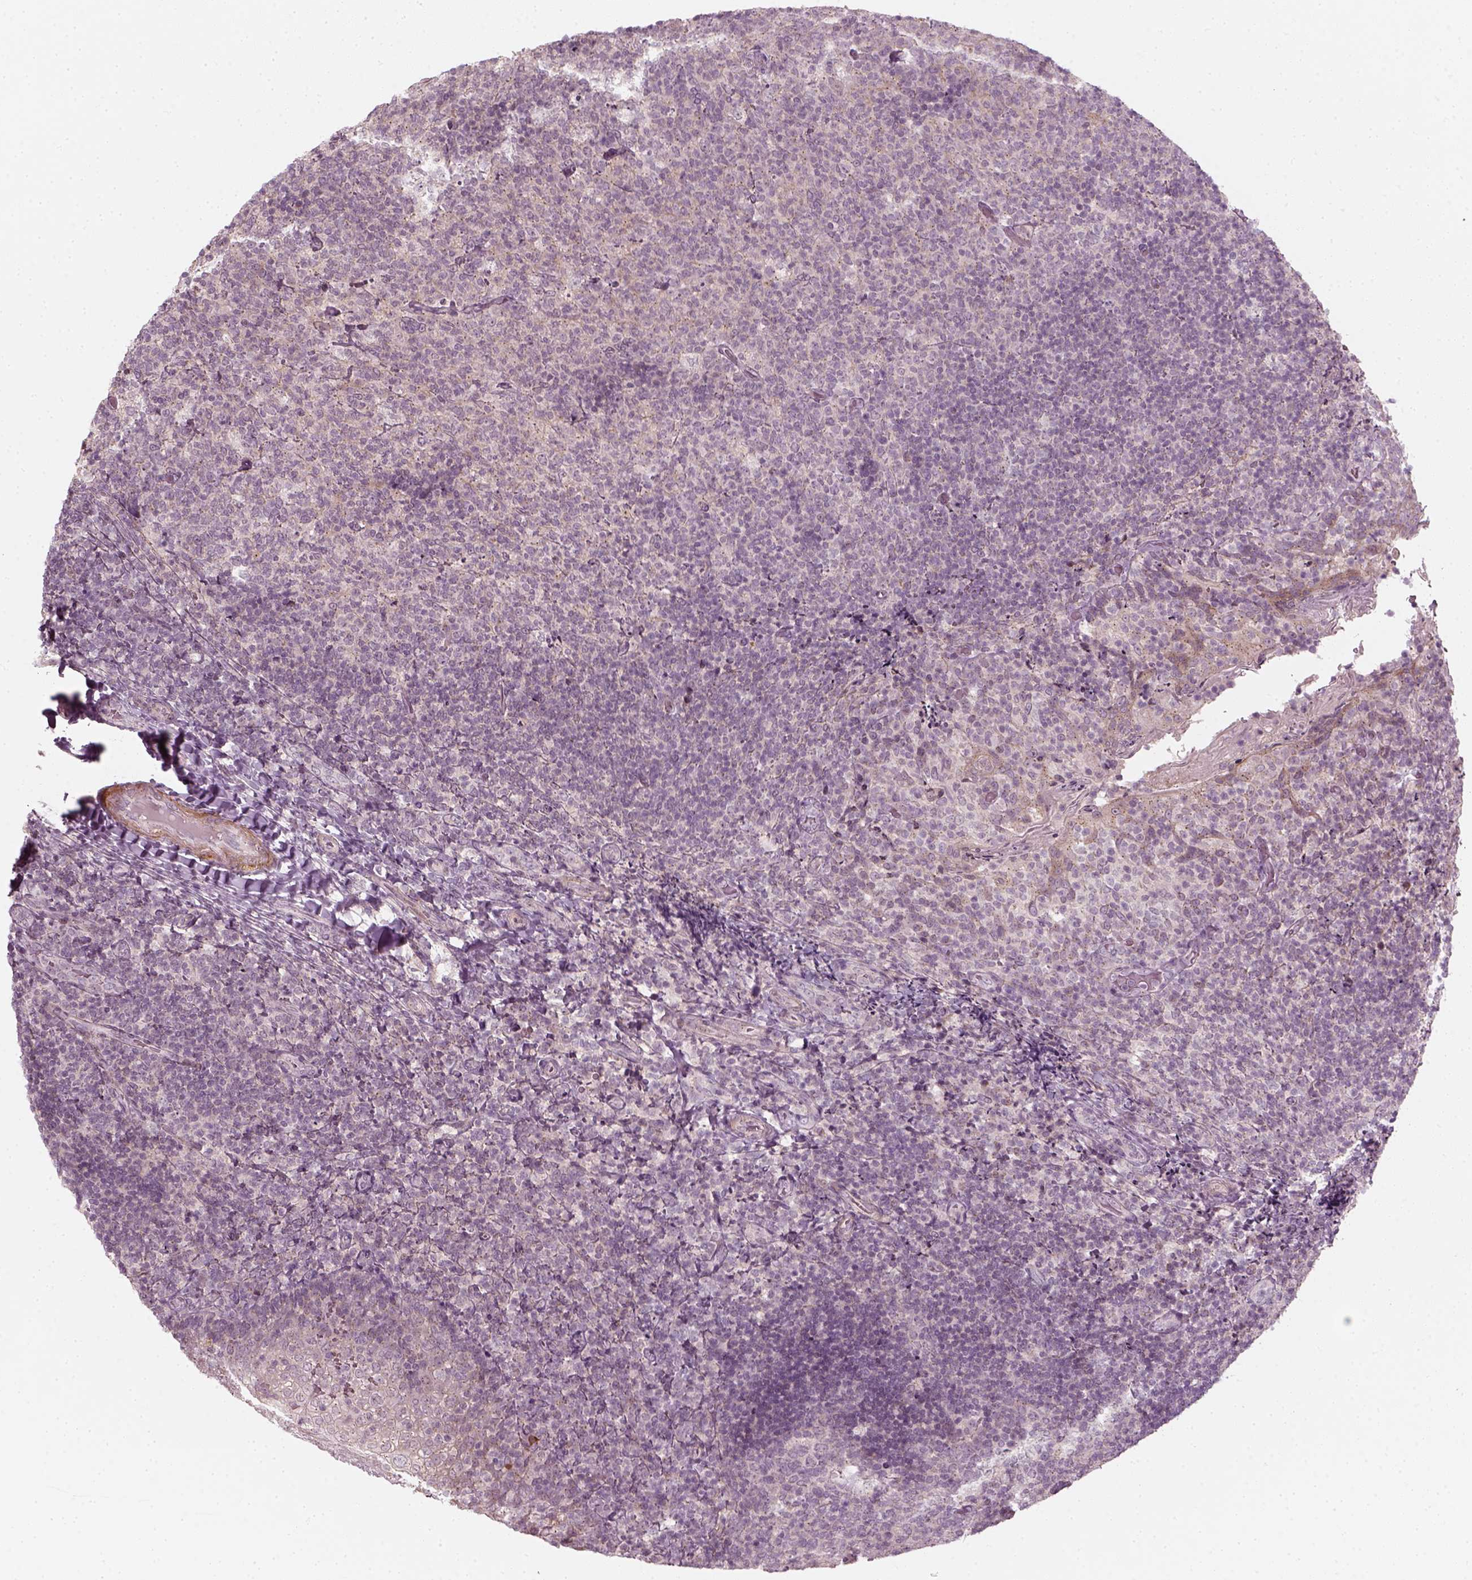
{"staining": {"intensity": "negative", "quantity": "none", "location": "none"}, "tissue": "tonsil", "cell_type": "Germinal center cells", "image_type": "normal", "snomed": [{"axis": "morphology", "description": "Normal tissue, NOS"}, {"axis": "topography", "description": "Tonsil"}], "caption": "Immunohistochemical staining of normal human tonsil exhibits no significant positivity in germinal center cells.", "gene": "MLIP", "patient": {"sex": "female", "age": 10}}